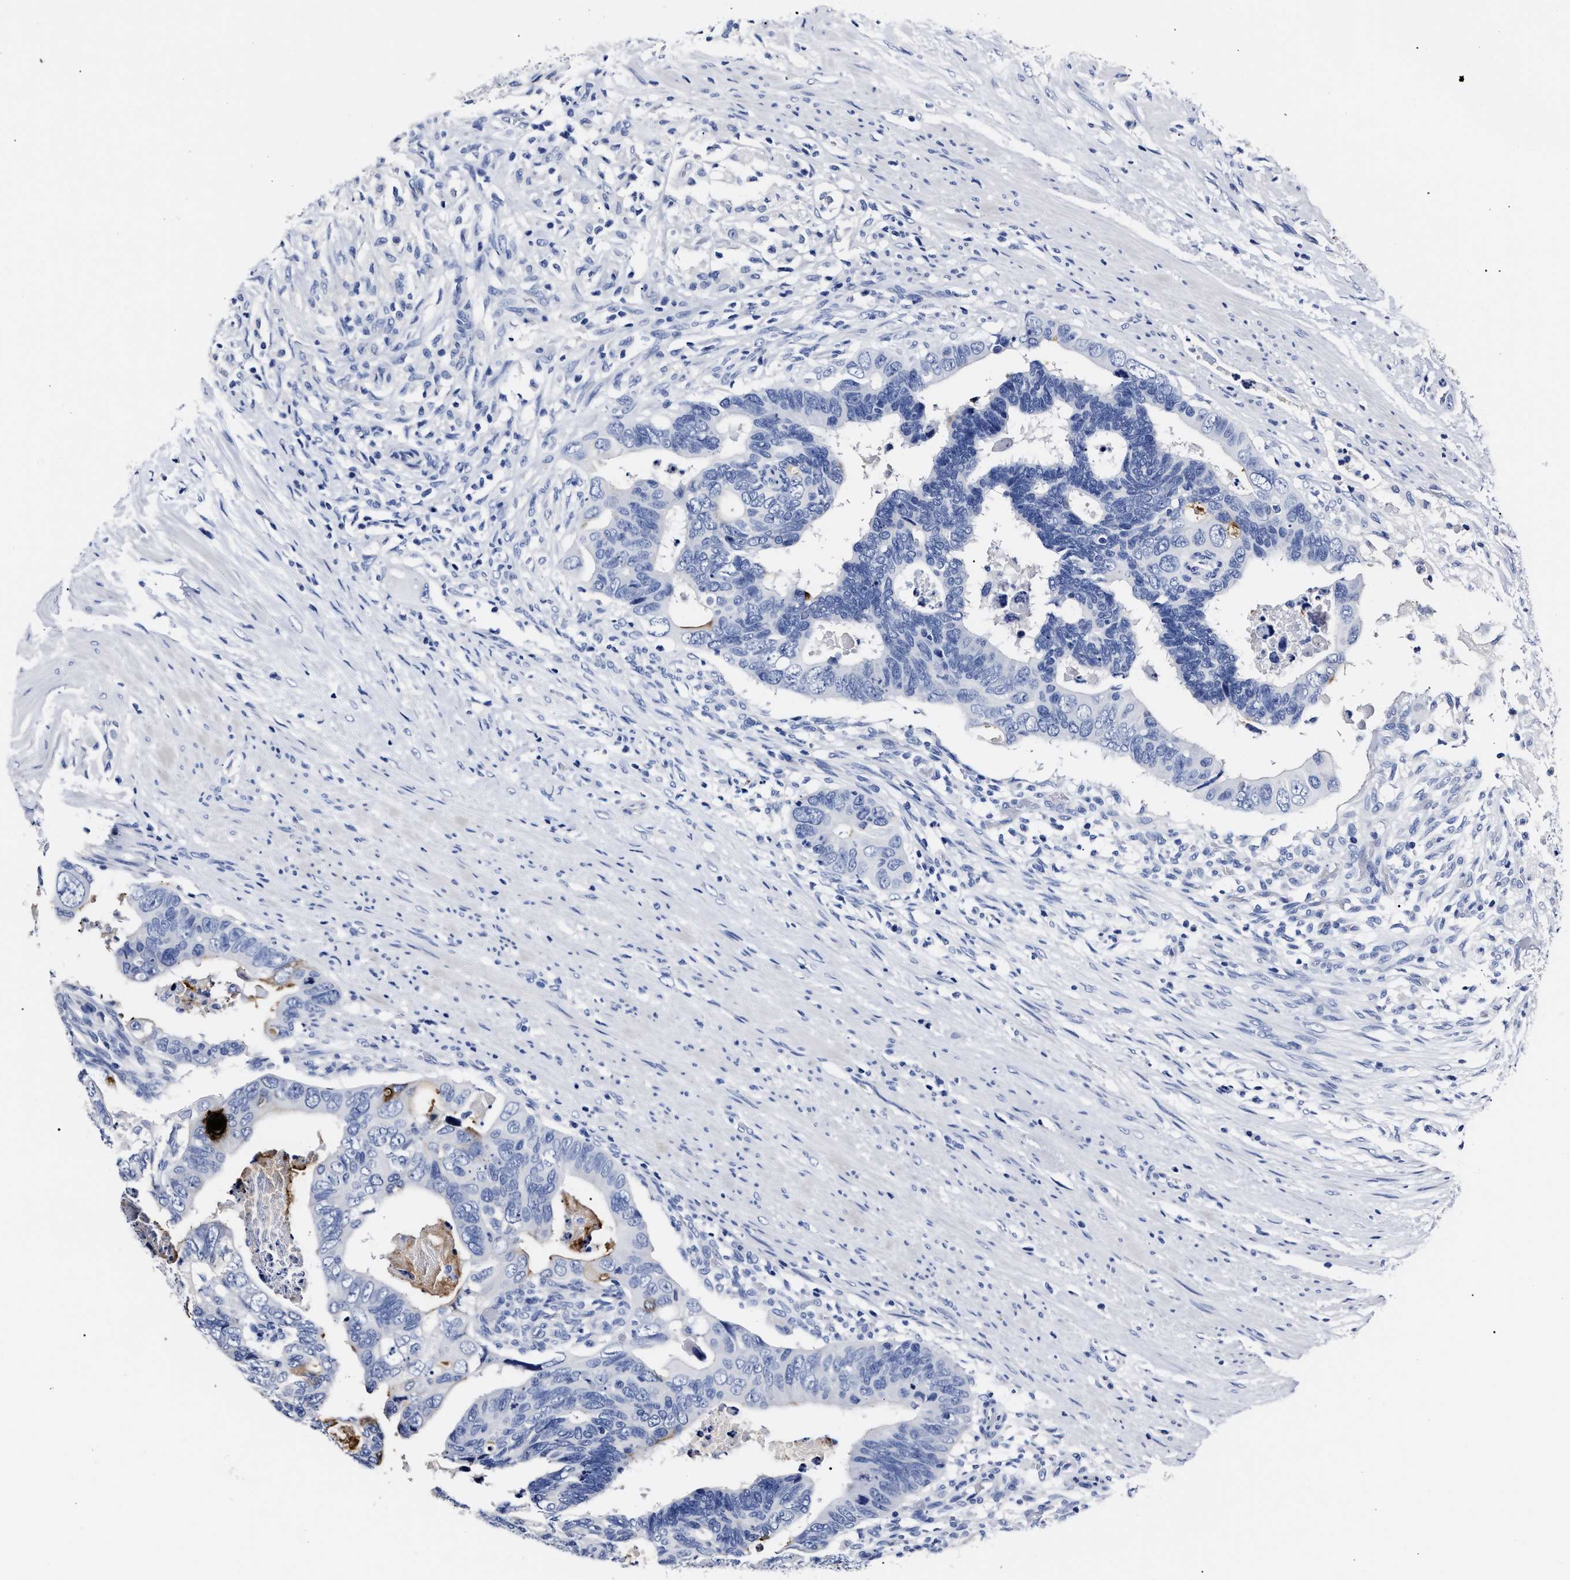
{"staining": {"intensity": "negative", "quantity": "none", "location": "none"}, "tissue": "colorectal cancer", "cell_type": "Tumor cells", "image_type": "cancer", "snomed": [{"axis": "morphology", "description": "Adenocarcinoma, NOS"}, {"axis": "topography", "description": "Rectum"}], "caption": "Colorectal cancer (adenocarcinoma) was stained to show a protein in brown. There is no significant expression in tumor cells.", "gene": "ALPG", "patient": {"sex": "male", "age": 53}}